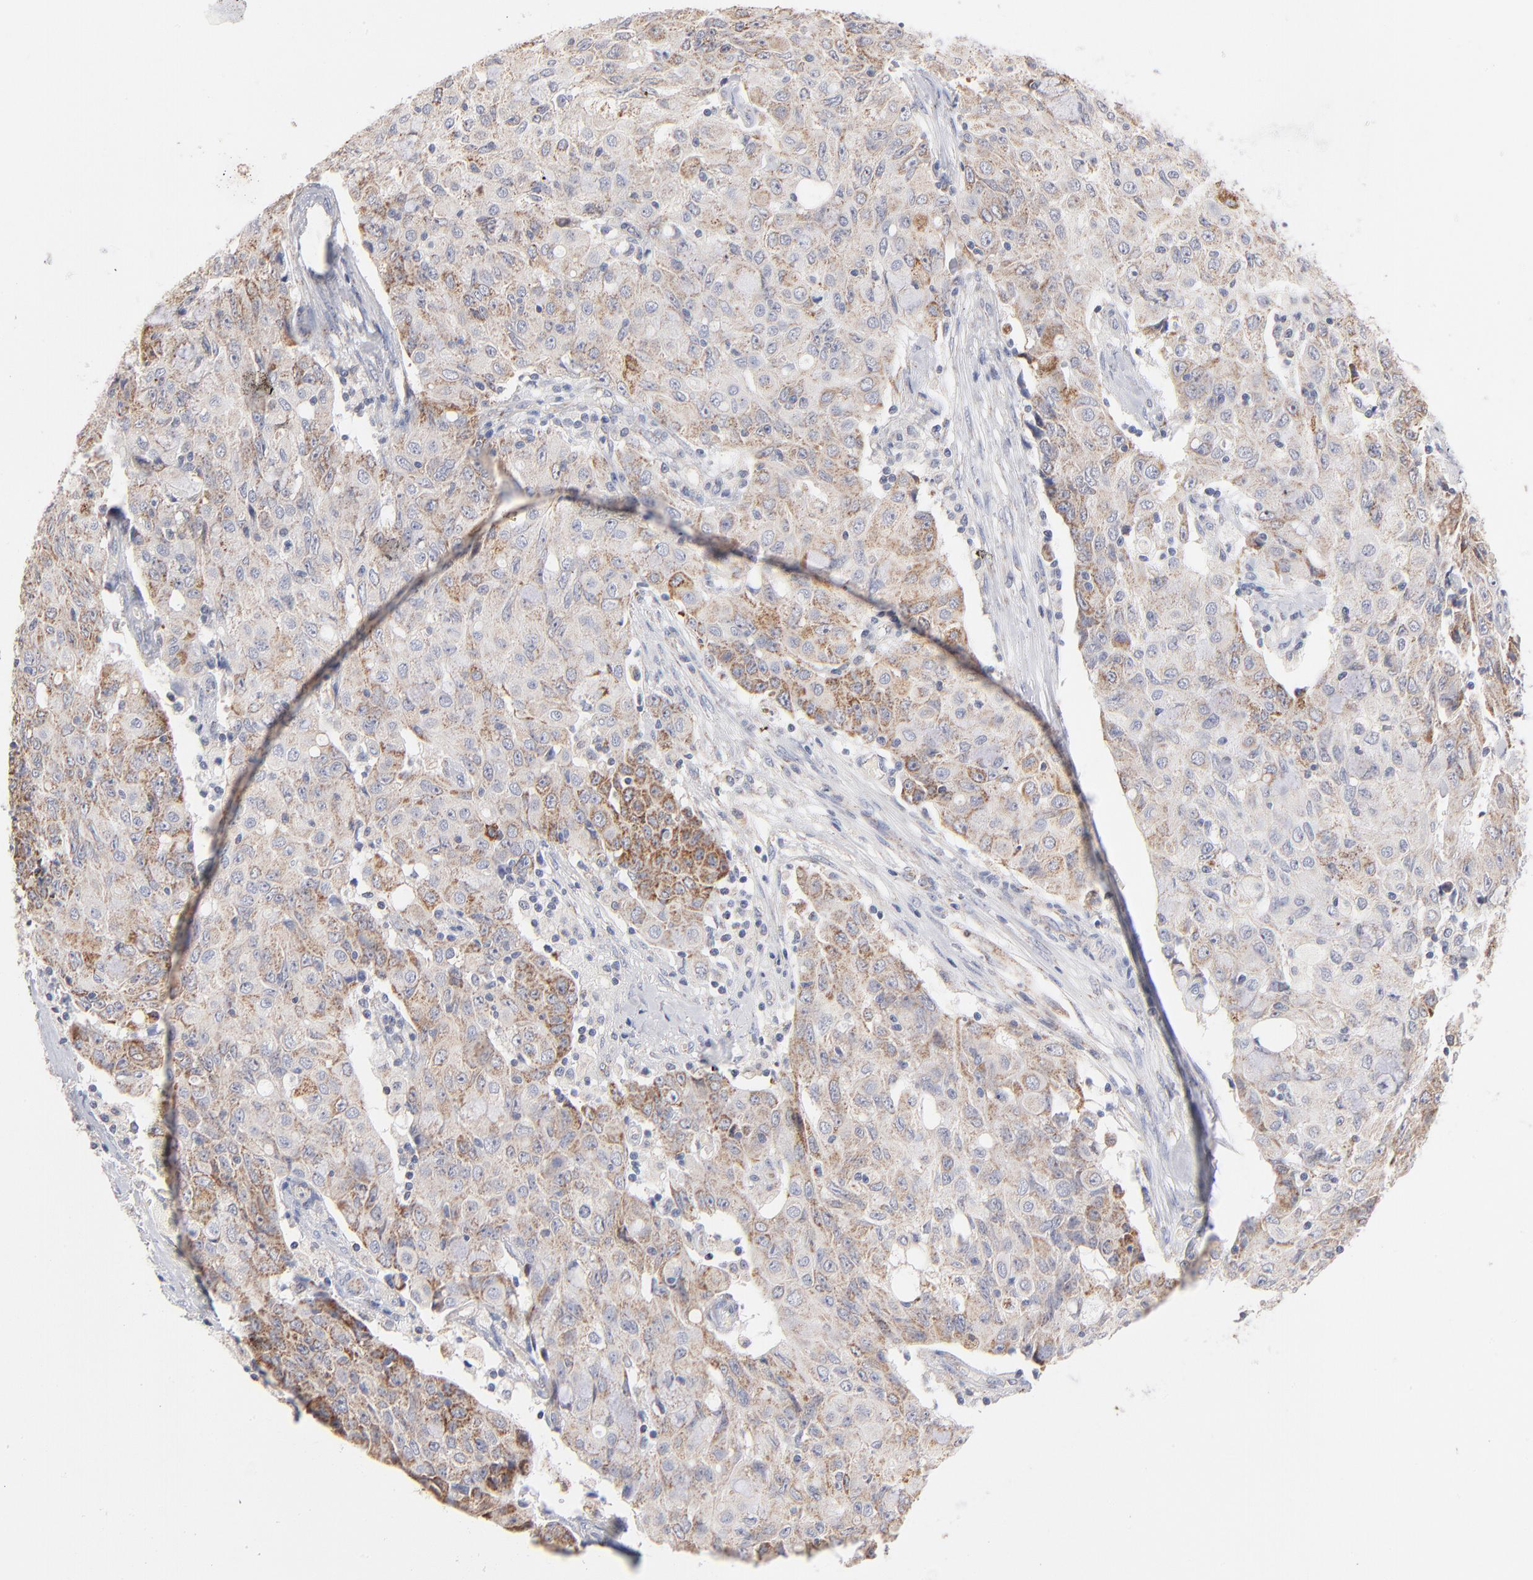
{"staining": {"intensity": "moderate", "quantity": ">75%", "location": "cytoplasmic/membranous"}, "tissue": "ovarian cancer", "cell_type": "Tumor cells", "image_type": "cancer", "snomed": [{"axis": "morphology", "description": "Carcinoma, endometroid"}, {"axis": "topography", "description": "Ovary"}], "caption": "This is an image of IHC staining of ovarian cancer (endometroid carcinoma), which shows moderate positivity in the cytoplasmic/membranous of tumor cells.", "gene": "MRPL58", "patient": {"sex": "female", "age": 42}}